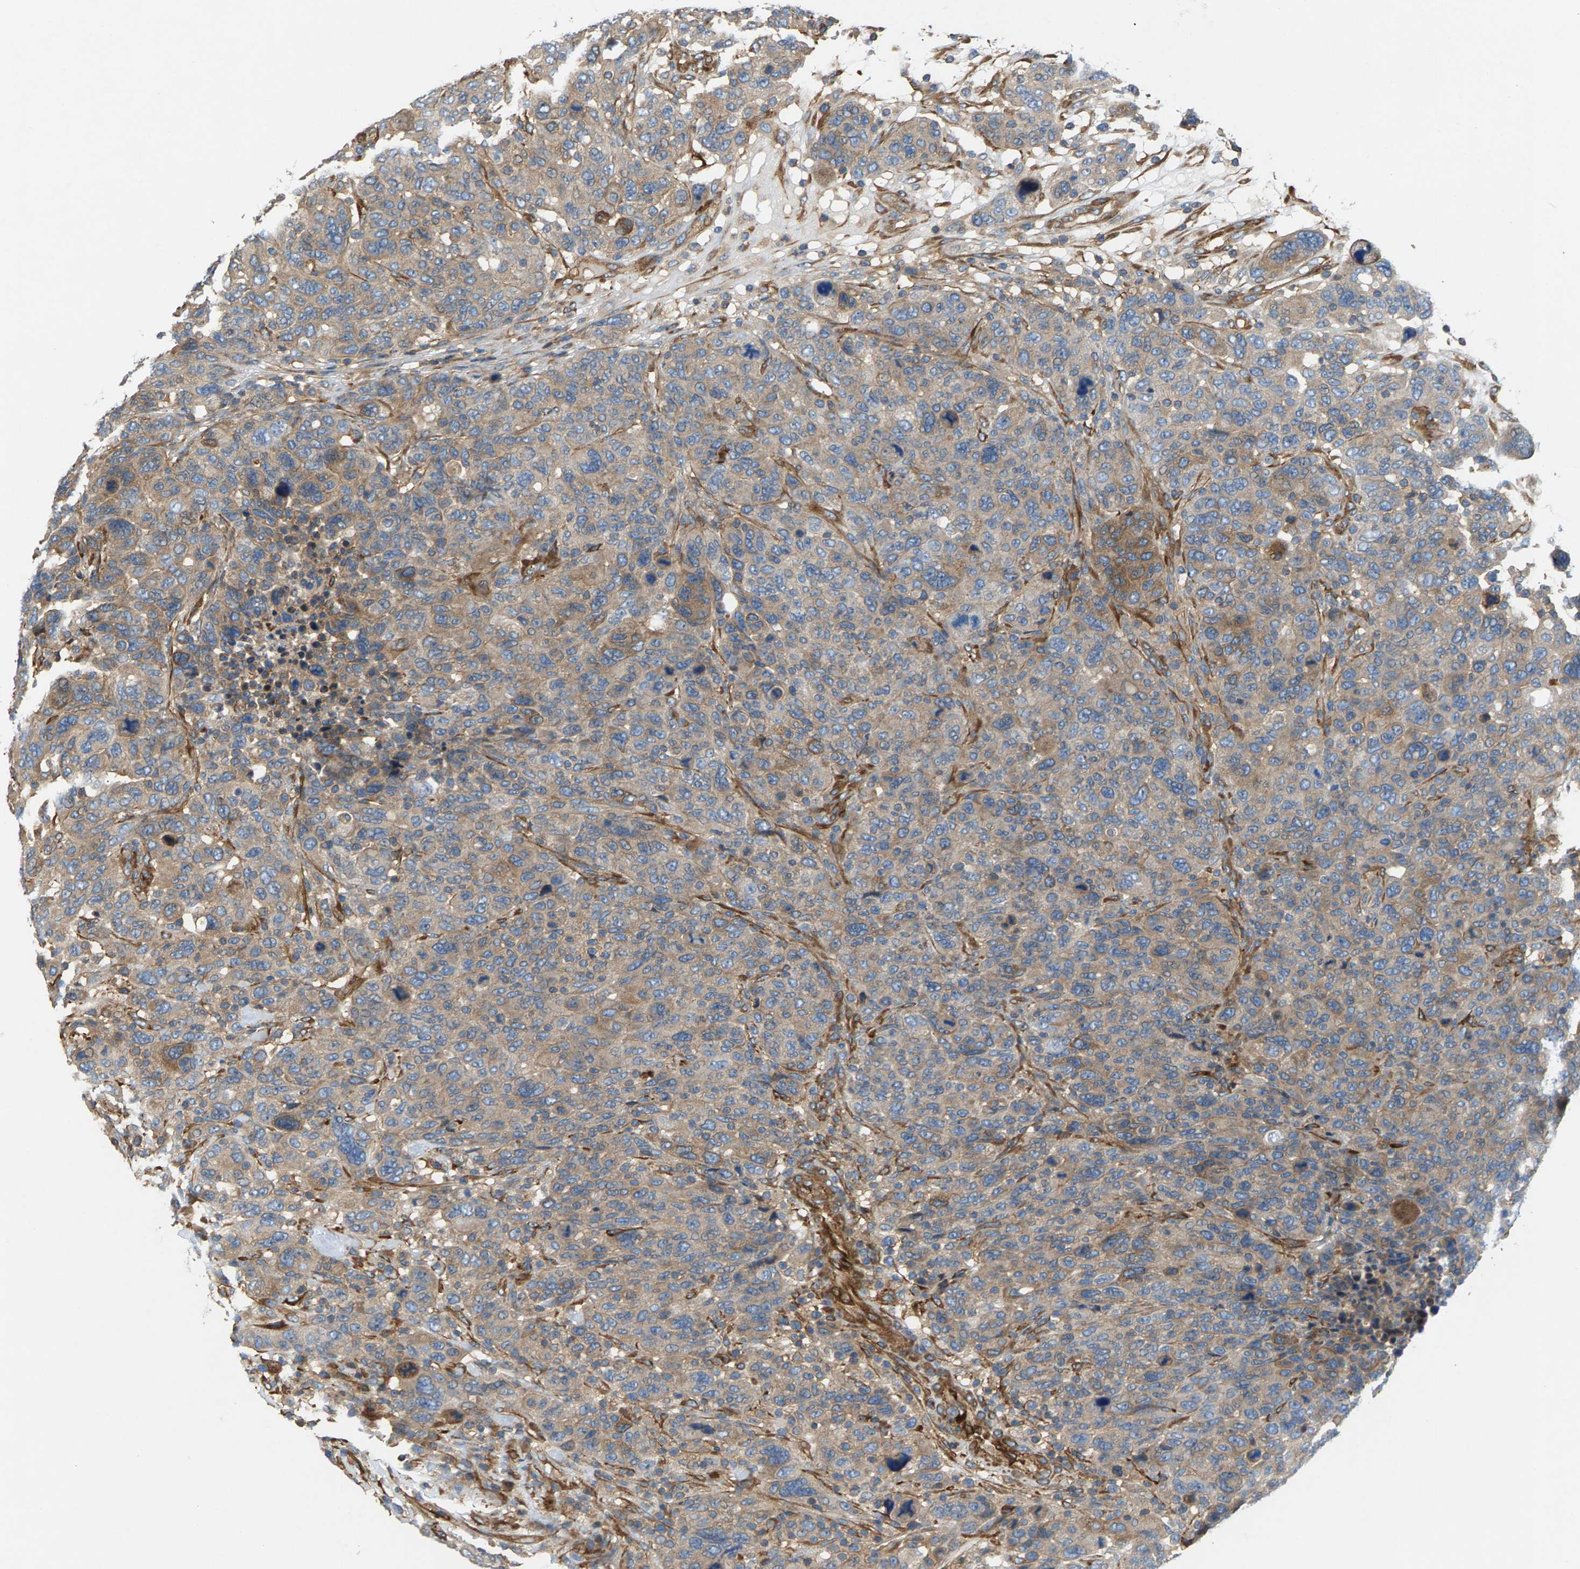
{"staining": {"intensity": "weak", "quantity": ">75%", "location": "cytoplasmic/membranous"}, "tissue": "breast cancer", "cell_type": "Tumor cells", "image_type": "cancer", "snomed": [{"axis": "morphology", "description": "Duct carcinoma"}, {"axis": "topography", "description": "Breast"}], "caption": "Breast cancer was stained to show a protein in brown. There is low levels of weak cytoplasmic/membranous positivity in approximately >75% of tumor cells. The protein is shown in brown color, while the nuclei are stained blue.", "gene": "PDCL", "patient": {"sex": "female", "age": 37}}